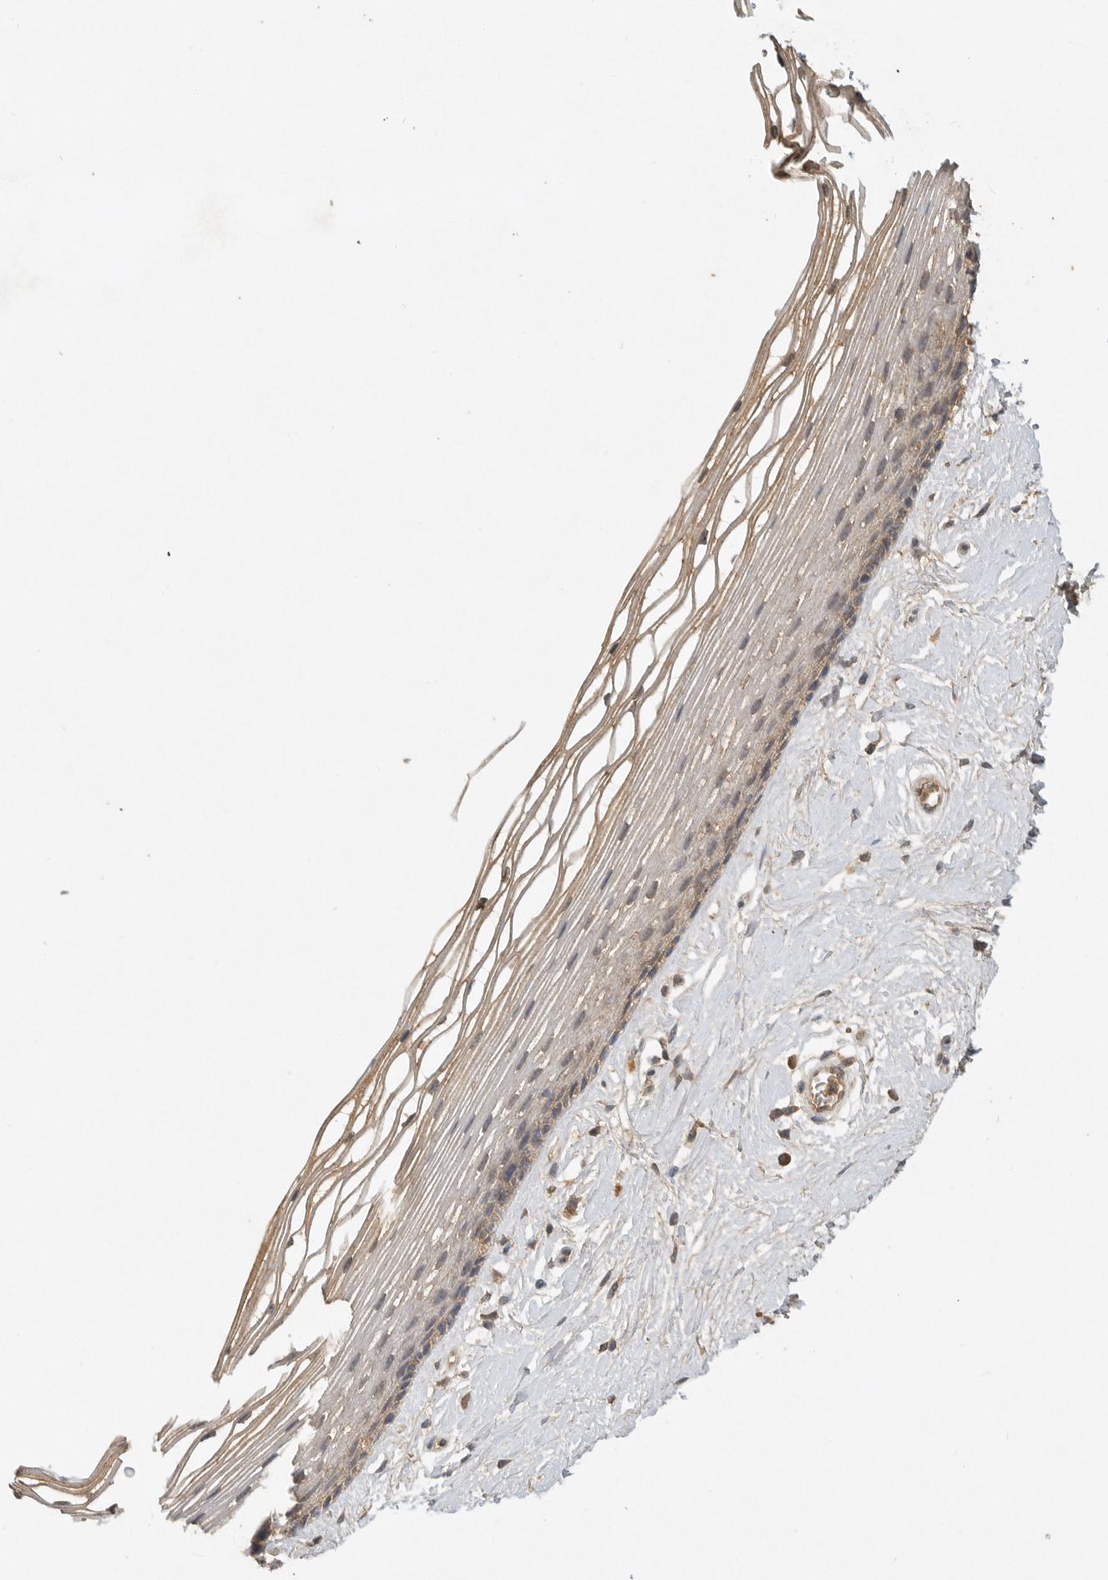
{"staining": {"intensity": "weak", "quantity": ">75%", "location": "cytoplasmic/membranous,nuclear"}, "tissue": "vagina", "cell_type": "Squamous epithelial cells", "image_type": "normal", "snomed": [{"axis": "morphology", "description": "Normal tissue, NOS"}, {"axis": "topography", "description": "Vagina"}], "caption": "Weak cytoplasmic/membranous,nuclear staining is seen in about >75% of squamous epithelial cells in benign vagina. (DAB = brown stain, brightfield microscopy at high magnification).", "gene": "ICOSLG", "patient": {"sex": "female", "age": 46}}